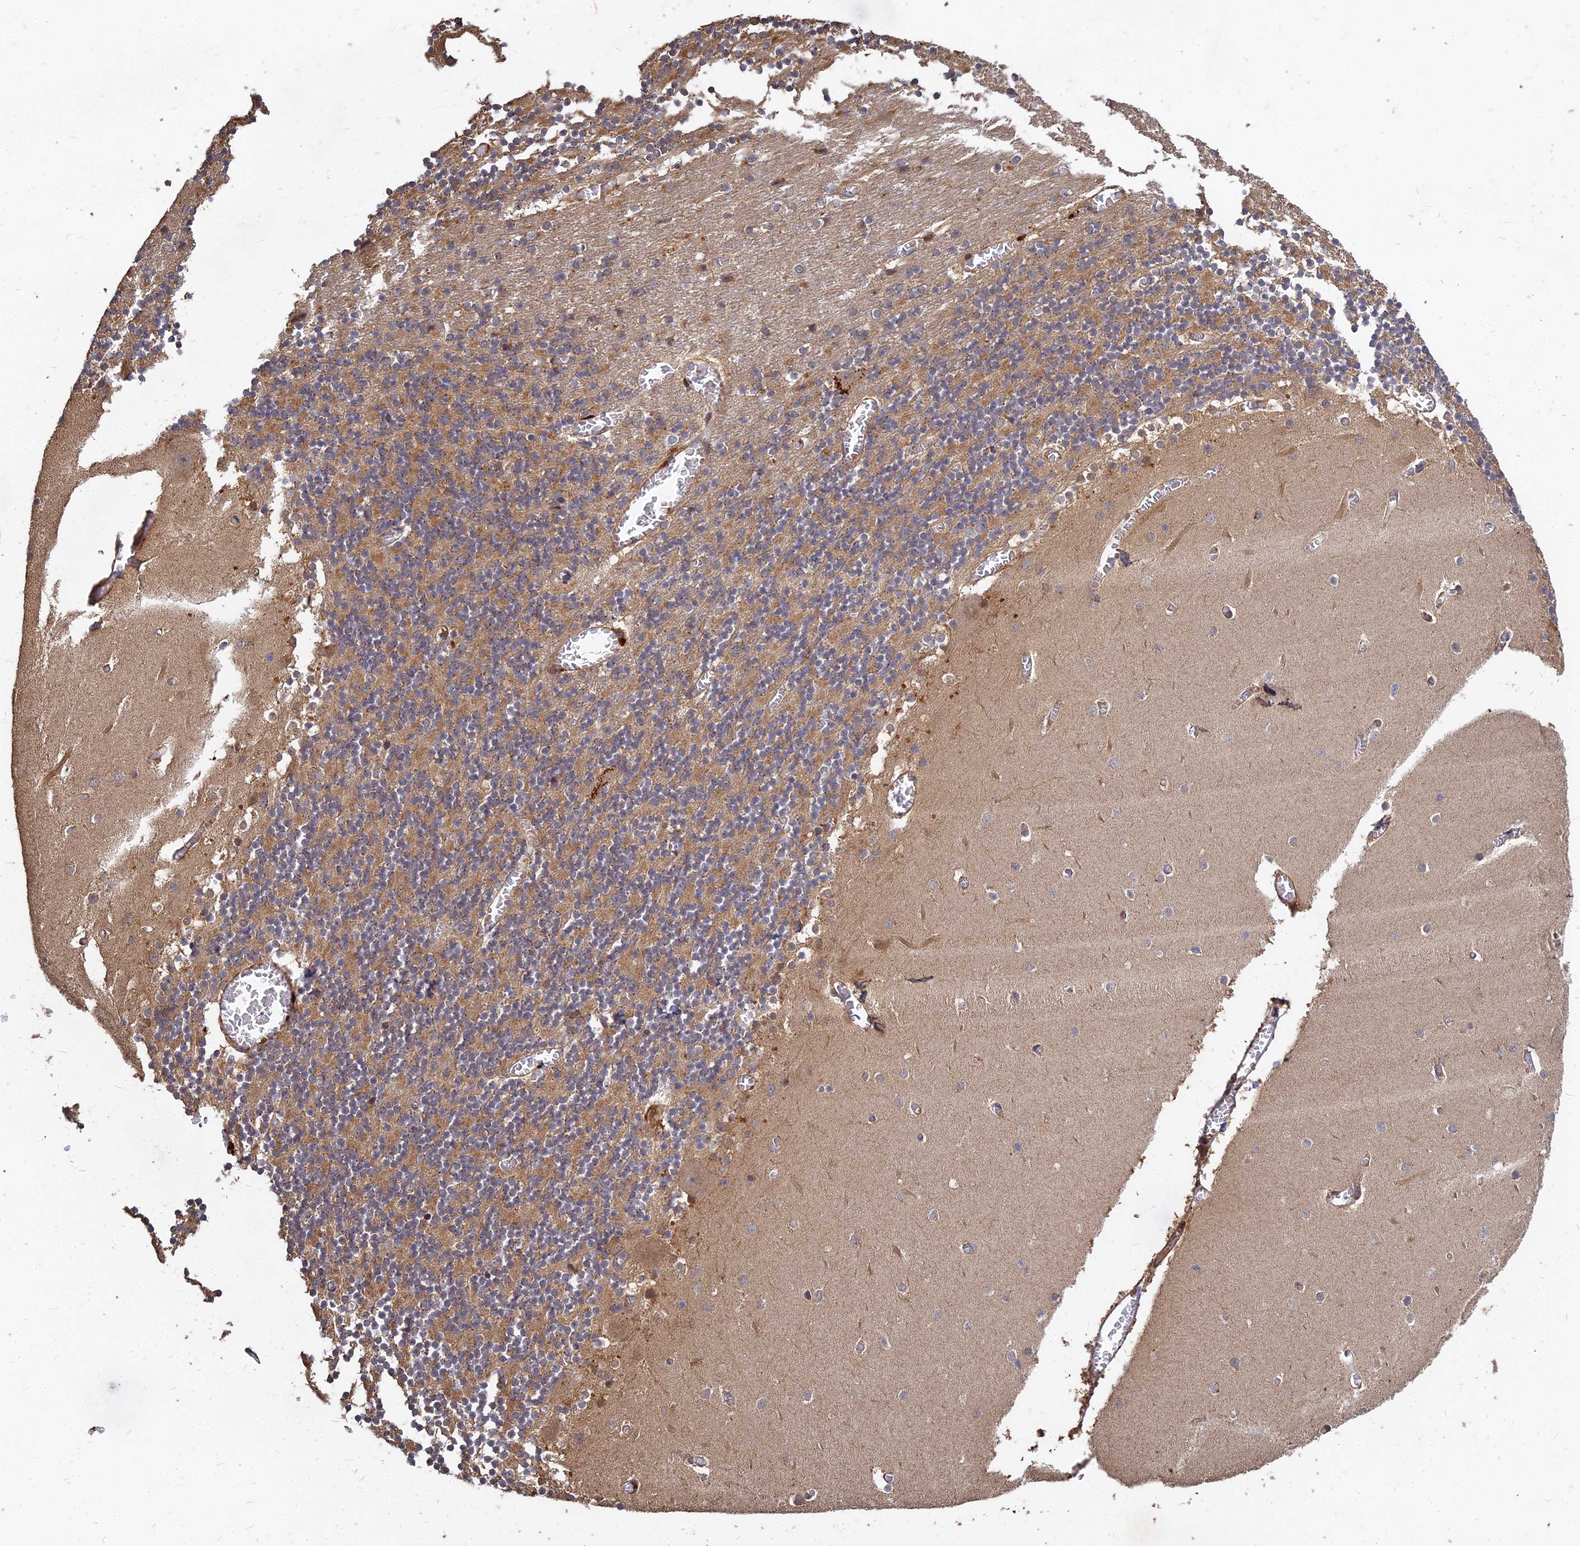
{"staining": {"intensity": "moderate", "quantity": "25%-75%", "location": "cytoplasmic/membranous"}, "tissue": "cerebellum", "cell_type": "Cells in granular layer", "image_type": "normal", "snomed": [{"axis": "morphology", "description": "Normal tissue, NOS"}, {"axis": "topography", "description": "Cerebellum"}], "caption": "An immunohistochemistry (IHC) photomicrograph of benign tissue is shown. Protein staining in brown shows moderate cytoplasmic/membranous positivity in cerebellum within cells in granular layer. (DAB (3,3'-diaminobenzidine) = brown stain, brightfield microscopy at high magnification).", "gene": "UBE2W", "patient": {"sex": "female", "age": 28}}